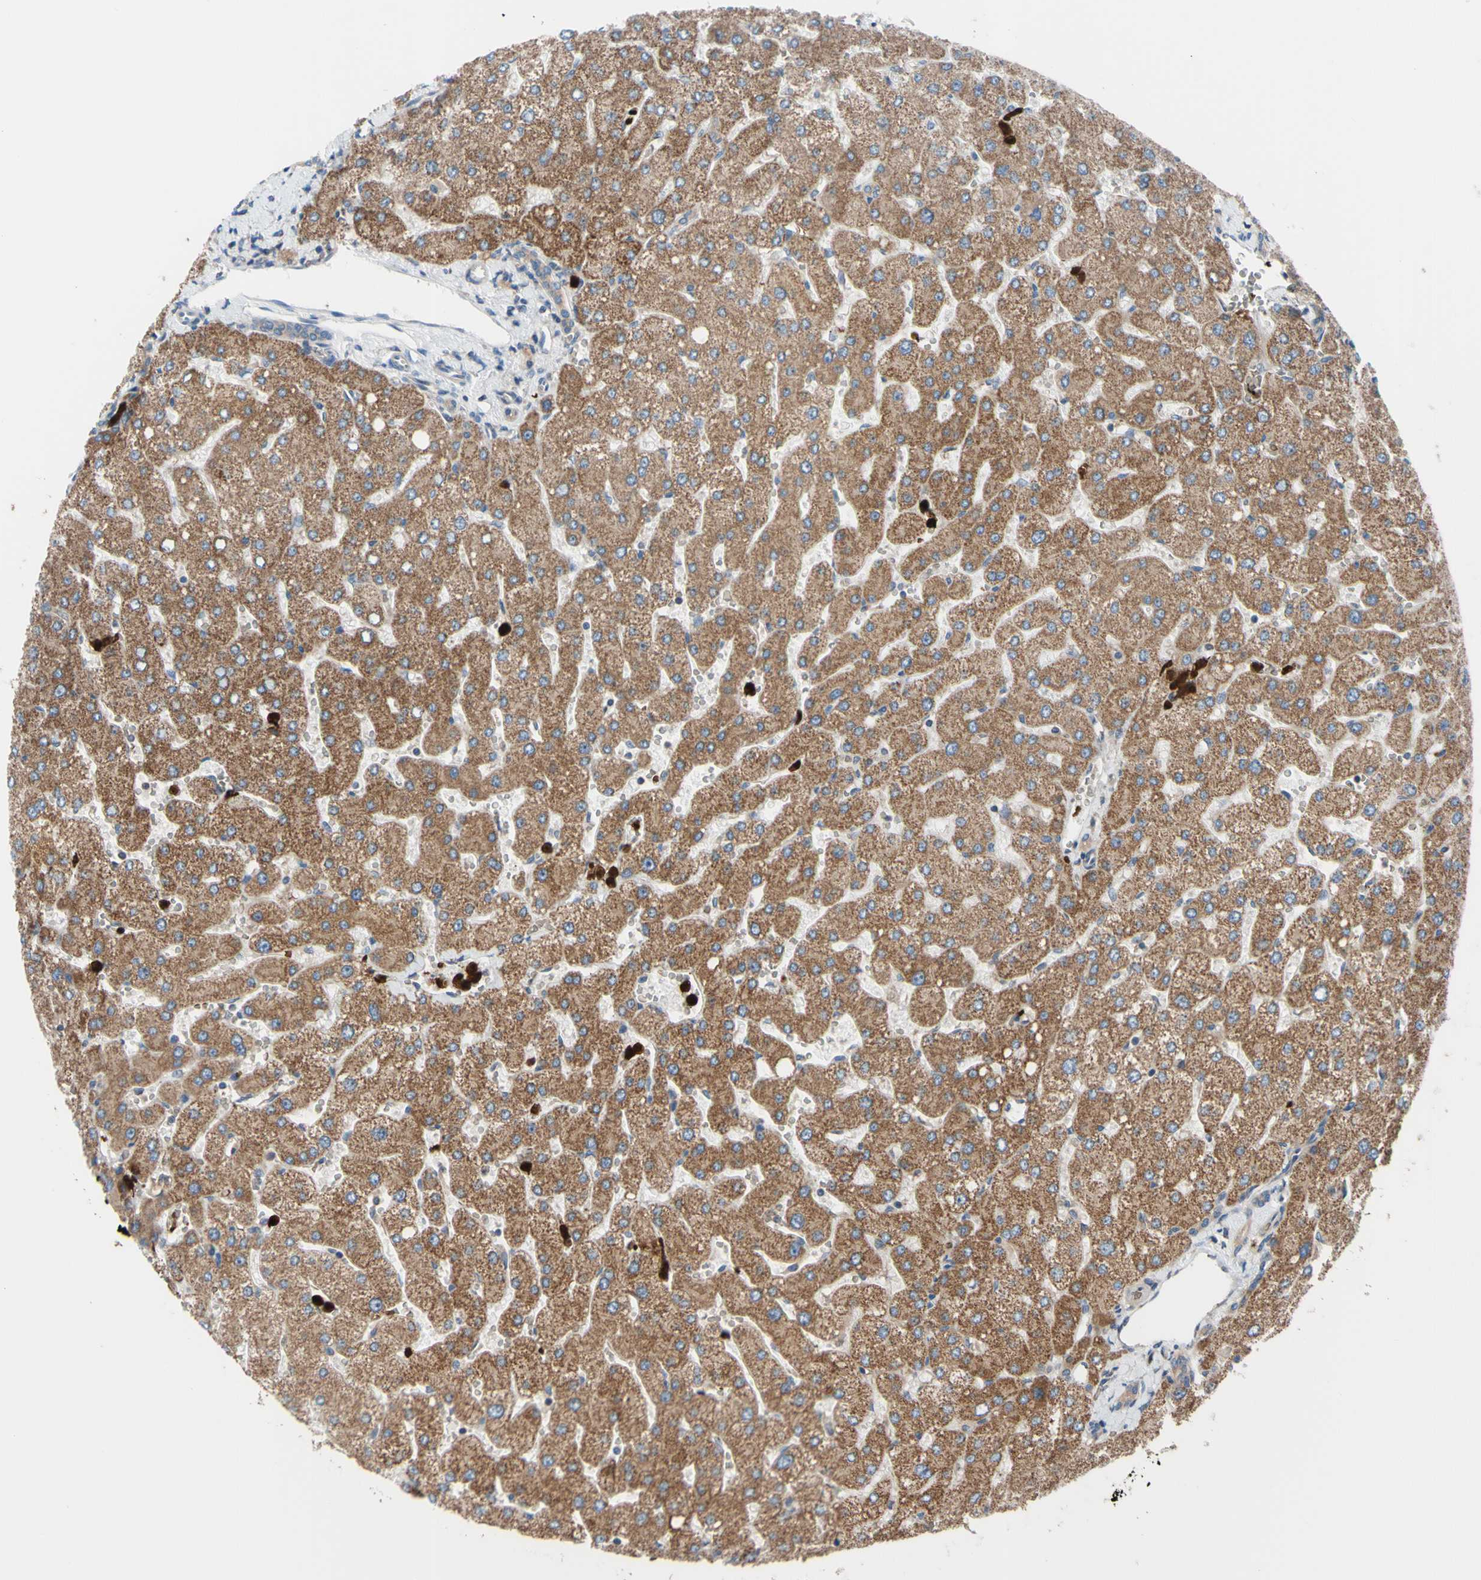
{"staining": {"intensity": "moderate", "quantity": ">75%", "location": "cytoplasmic/membranous"}, "tissue": "liver", "cell_type": "Cholangiocytes", "image_type": "normal", "snomed": [{"axis": "morphology", "description": "Normal tissue, NOS"}, {"axis": "topography", "description": "Liver"}], "caption": "A histopathology image of human liver stained for a protein shows moderate cytoplasmic/membranous brown staining in cholangiocytes.", "gene": "USP9X", "patient": {"sex": "male", "age": 55}}